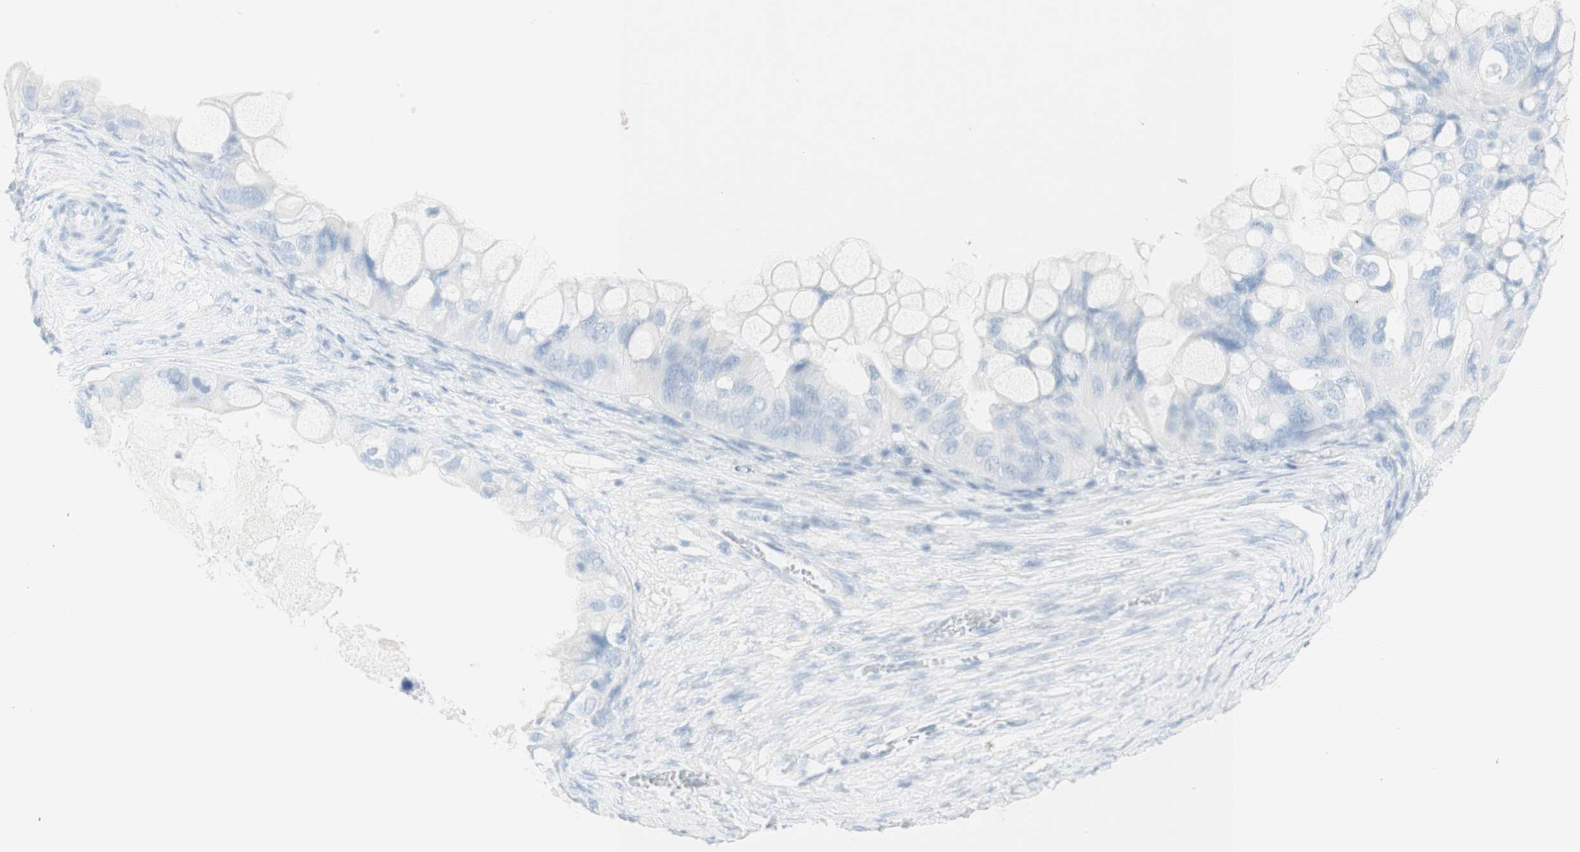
{"staining": {"intensity": "negative", "quantity": "none", "location": "none"}, "tissue": "ovarian cancer", "cell_type": "Tumor cells", "image_type": "cancer", "snomed": [{"axis": "morphology", "description": "Cystadenocarcinoma, mucinous, NOS"}, {"axis": "topography", "description": "Ovary"}], "caption": "IHC of human mucinous cystadenocarcinoma (ovarian) demonstrates no expression in tumor cells. The staining is performed using DAB brown chromogen with nuclei counter-stained in using hematoxylin.", "gene": "NAPSA", "patient": {"sex": "female", "age": 80}}